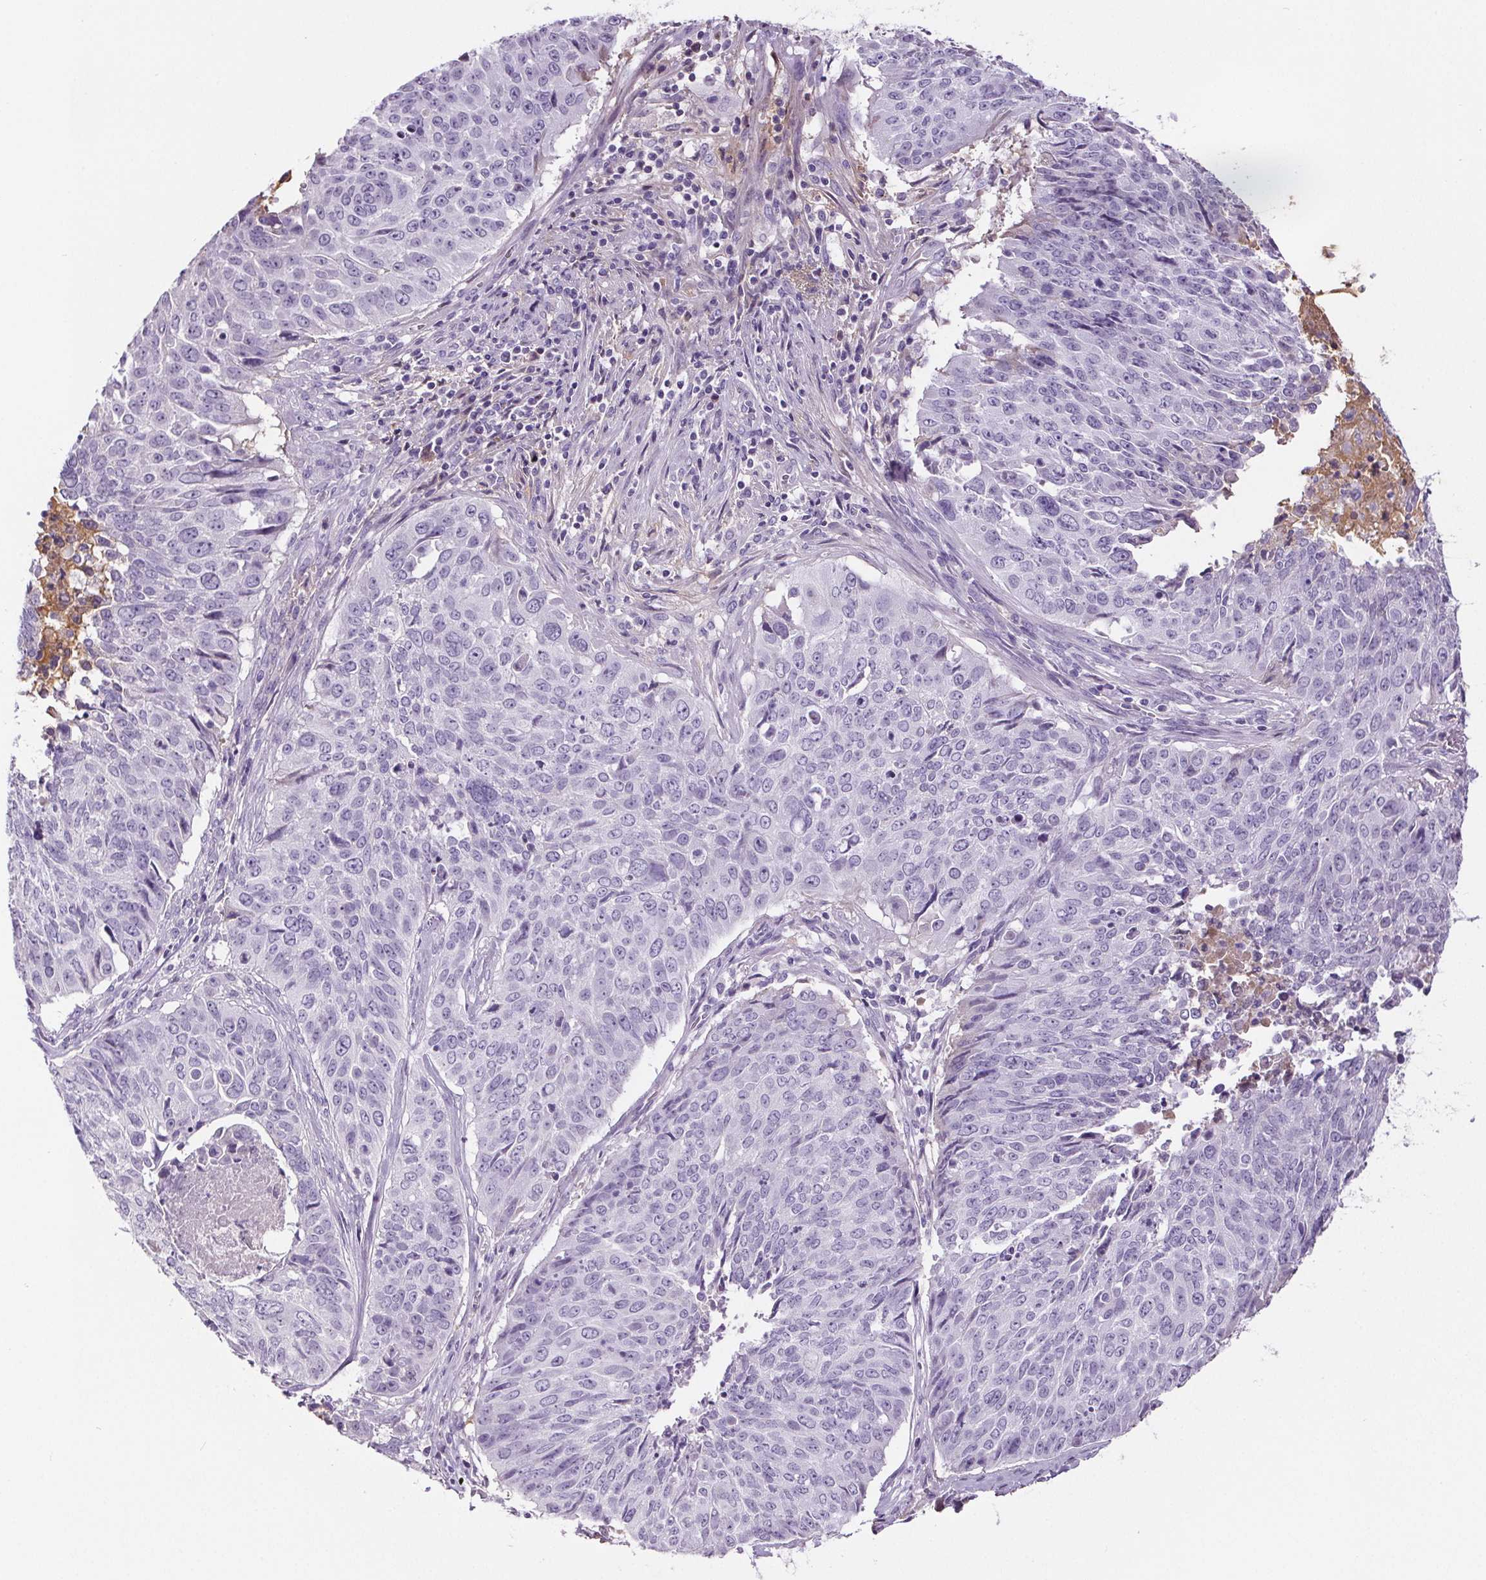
{"staining": {"intensity": "negative", "quantity": "none", "location": "none"}, "tissue": "lung cancer", "cell_type": "Tumor cells", "image_type": "cancer", "snomed": [{"axis": "morphology", "description": "Normal tissue, NOS"}, {"axis": "morphology", "description": "Squamous cell carcinoma, NOS"}, {"axis": "topography", "description": "Bronchus"}, {"axis": "topography", "description": "Lung"}], "caption": "An immunohistochemistry (IHC) photomicrograph of squamous cell carcinoma (lung) is shown. There is no staining in tumor cells of squamous cell carcinoma (lung).", "gene": "CD5L", "patient": {"sex": "male", "age": 64}}